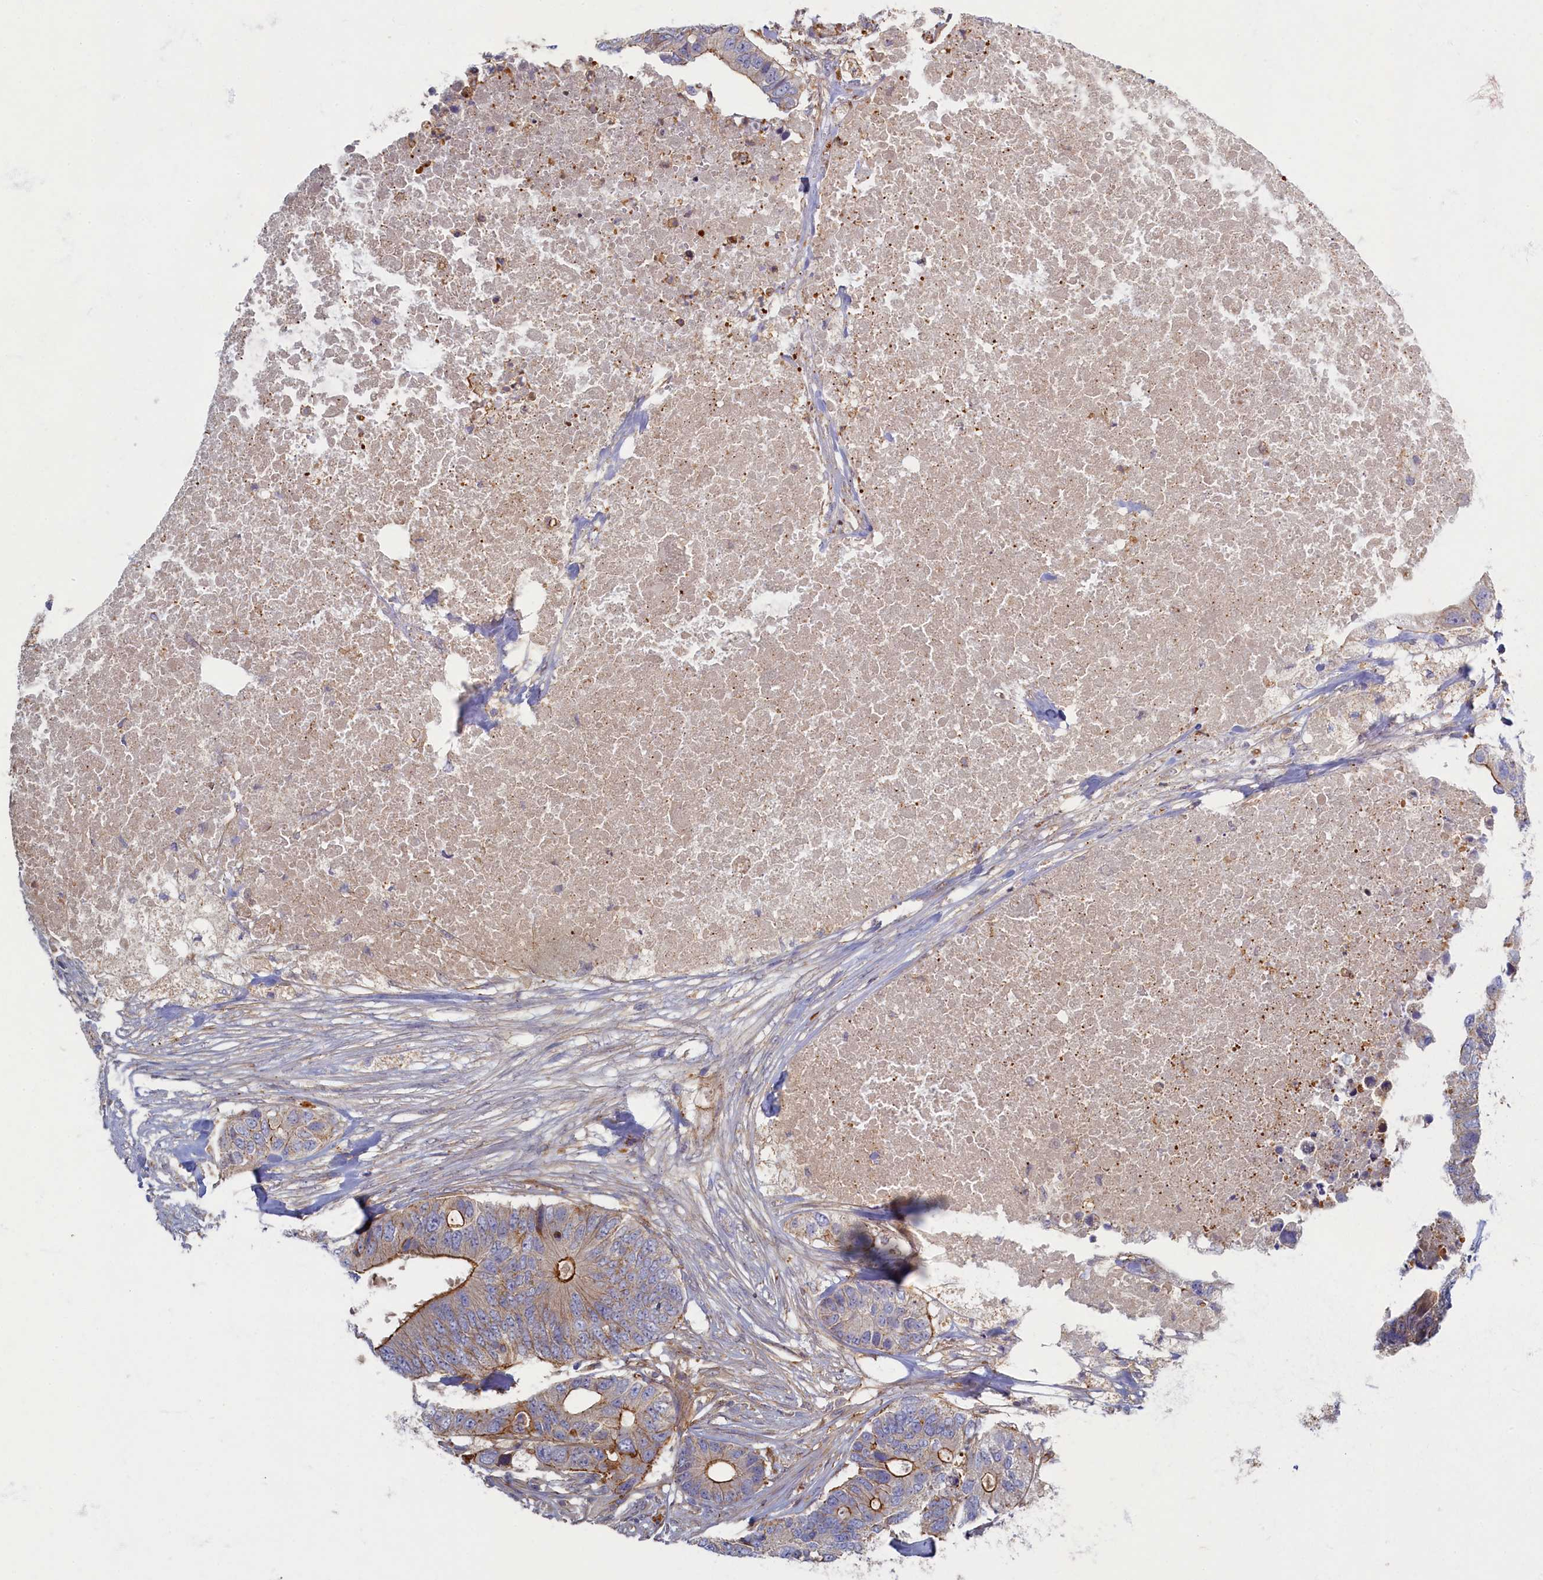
{"staining": {"intensity": "moderate", "quantity": "25%-75%", "location": "cytoplasmic/membranous"}, "tissue": "colorectal cancer", "cell_type": "Tumor cells", "image_type": "cancer", "snomed": [{"axis": "morphology", "description": "Adenocarcinoma, NOS"}, {"axis": "topography", "description": "Colon"}], "caption": "An immunohistochemistry micrograph of tumor tissue is shown. Protein staining in brown highlights moderate cytoplasmic/membranous positivity in adenocarcinoma (colorectal) within tumor cells.", "gene": "PSMG2", "patient": {"sex": "male", "age": 71}}